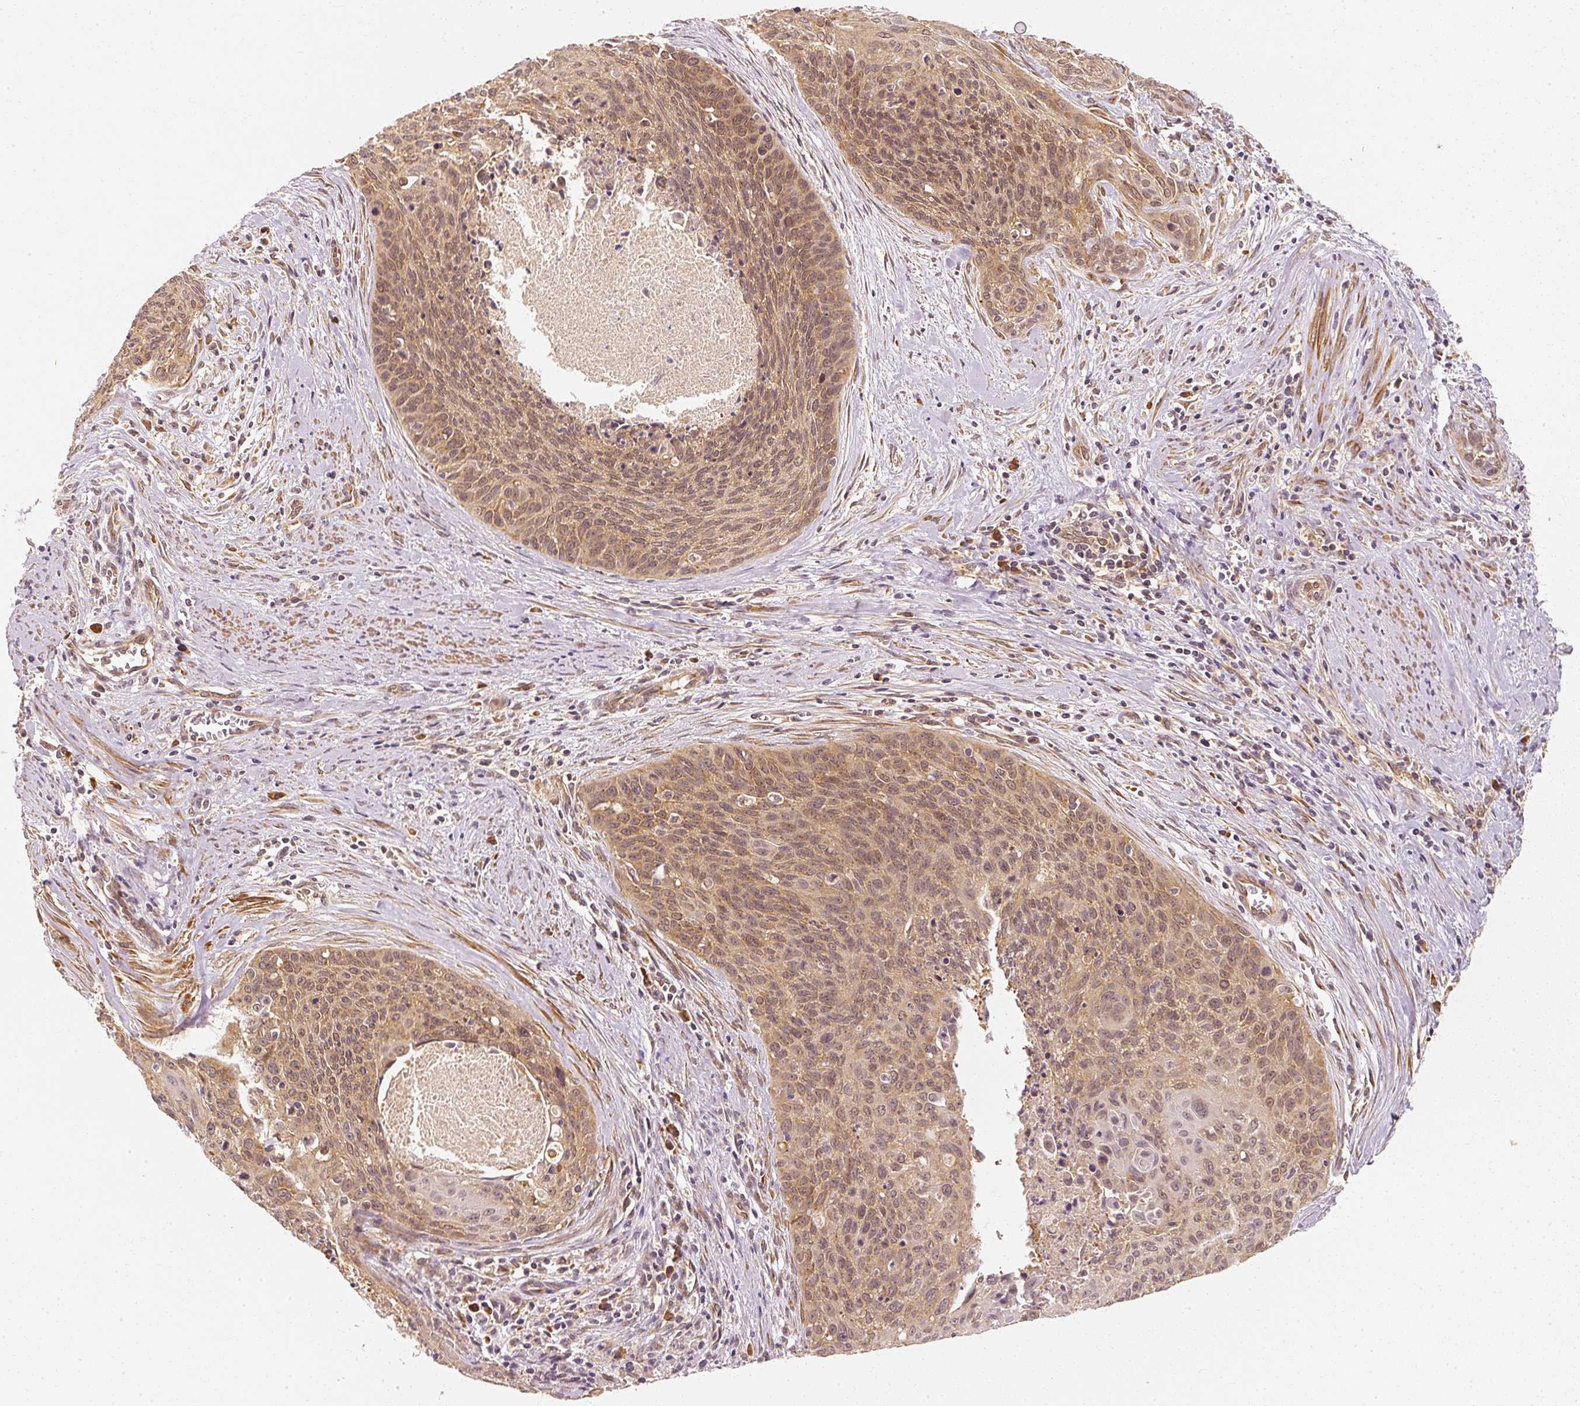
{"staining": {"intensity": "weak", "quantity": "25%-75%", "location": "cytoplasmic/membranous"}, "tissue": "cervical cancer", "cell_type": "Tumor cells", "image_type": "cancer", "snomed": [{"axis": "morphology", "description": "Squamous cell carcinoma, NOS"}, {"axis": "topography", "description": "Cervix"}], "caption": "Cervical cancer stained with a protein marker demonstrates weak staining in tumor cells.", "gene": "EEF1A2", "patient": {"sex": "female", "age": 55}}